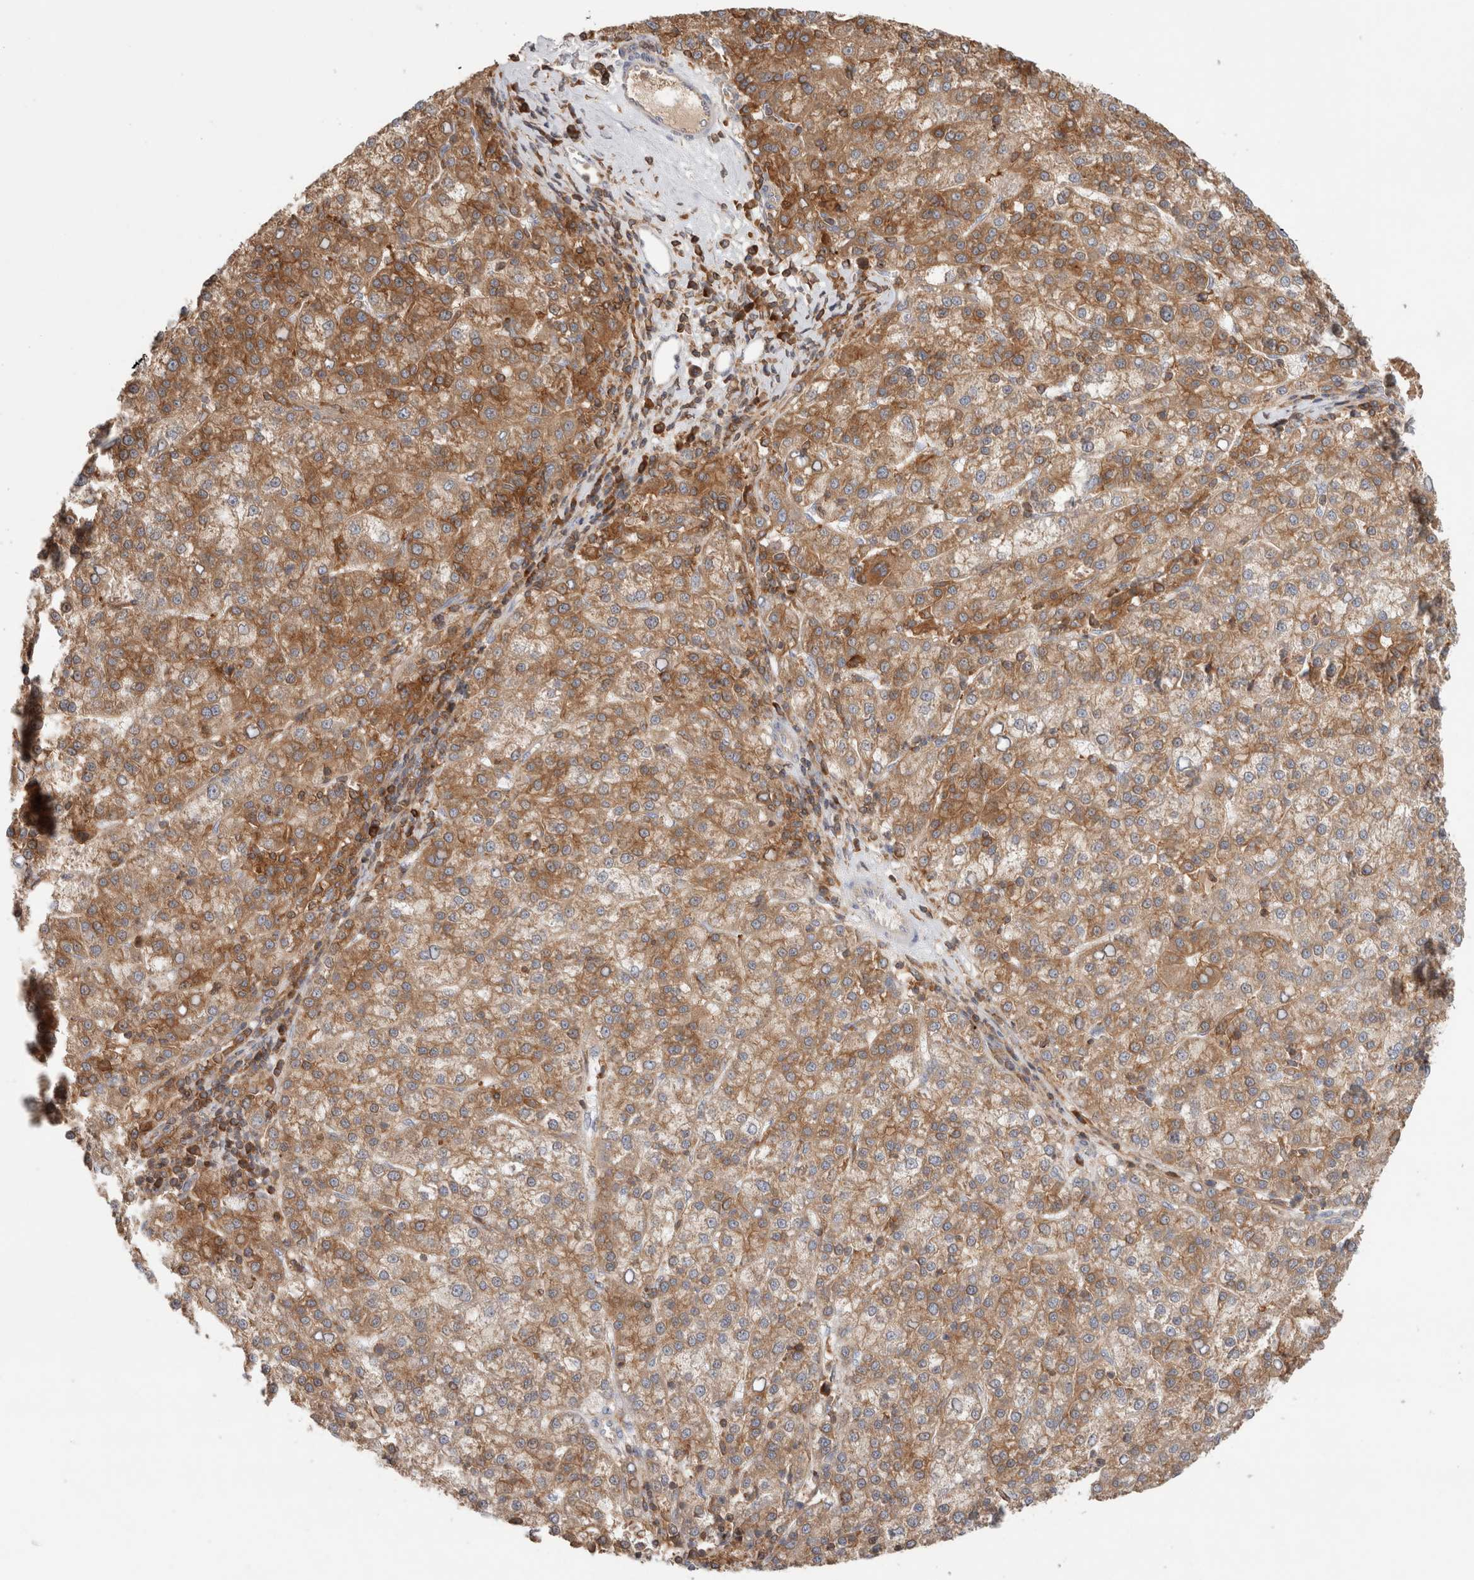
{"staining": {"intensity": "moderate", "quantity": ">75%", "location": "cytoplasmic/membranous"}, "tissue": "liver cancer", "cell_type": "Tumor cells", "image_type": "cancer", "snomed": [{"axis": "morphology", "description": "Carcinoma, Hepatocellular, NOS"}, {"axis": "topography", "description": "Liver"}], "caption": "Immunohistochemistry image of neoplastic tissue: liver cancer (hepatocellular carcinoma) stained using immunohistochemistry (IHC) displays medium levels of moderate protein expression localized specifically in the cytoplasmic/membranous of tumor cells, appearing as a cytoplasmic/membranous brown color.", "gene": "KLHL14", "patient": {"sex": "female", "age": 58}}